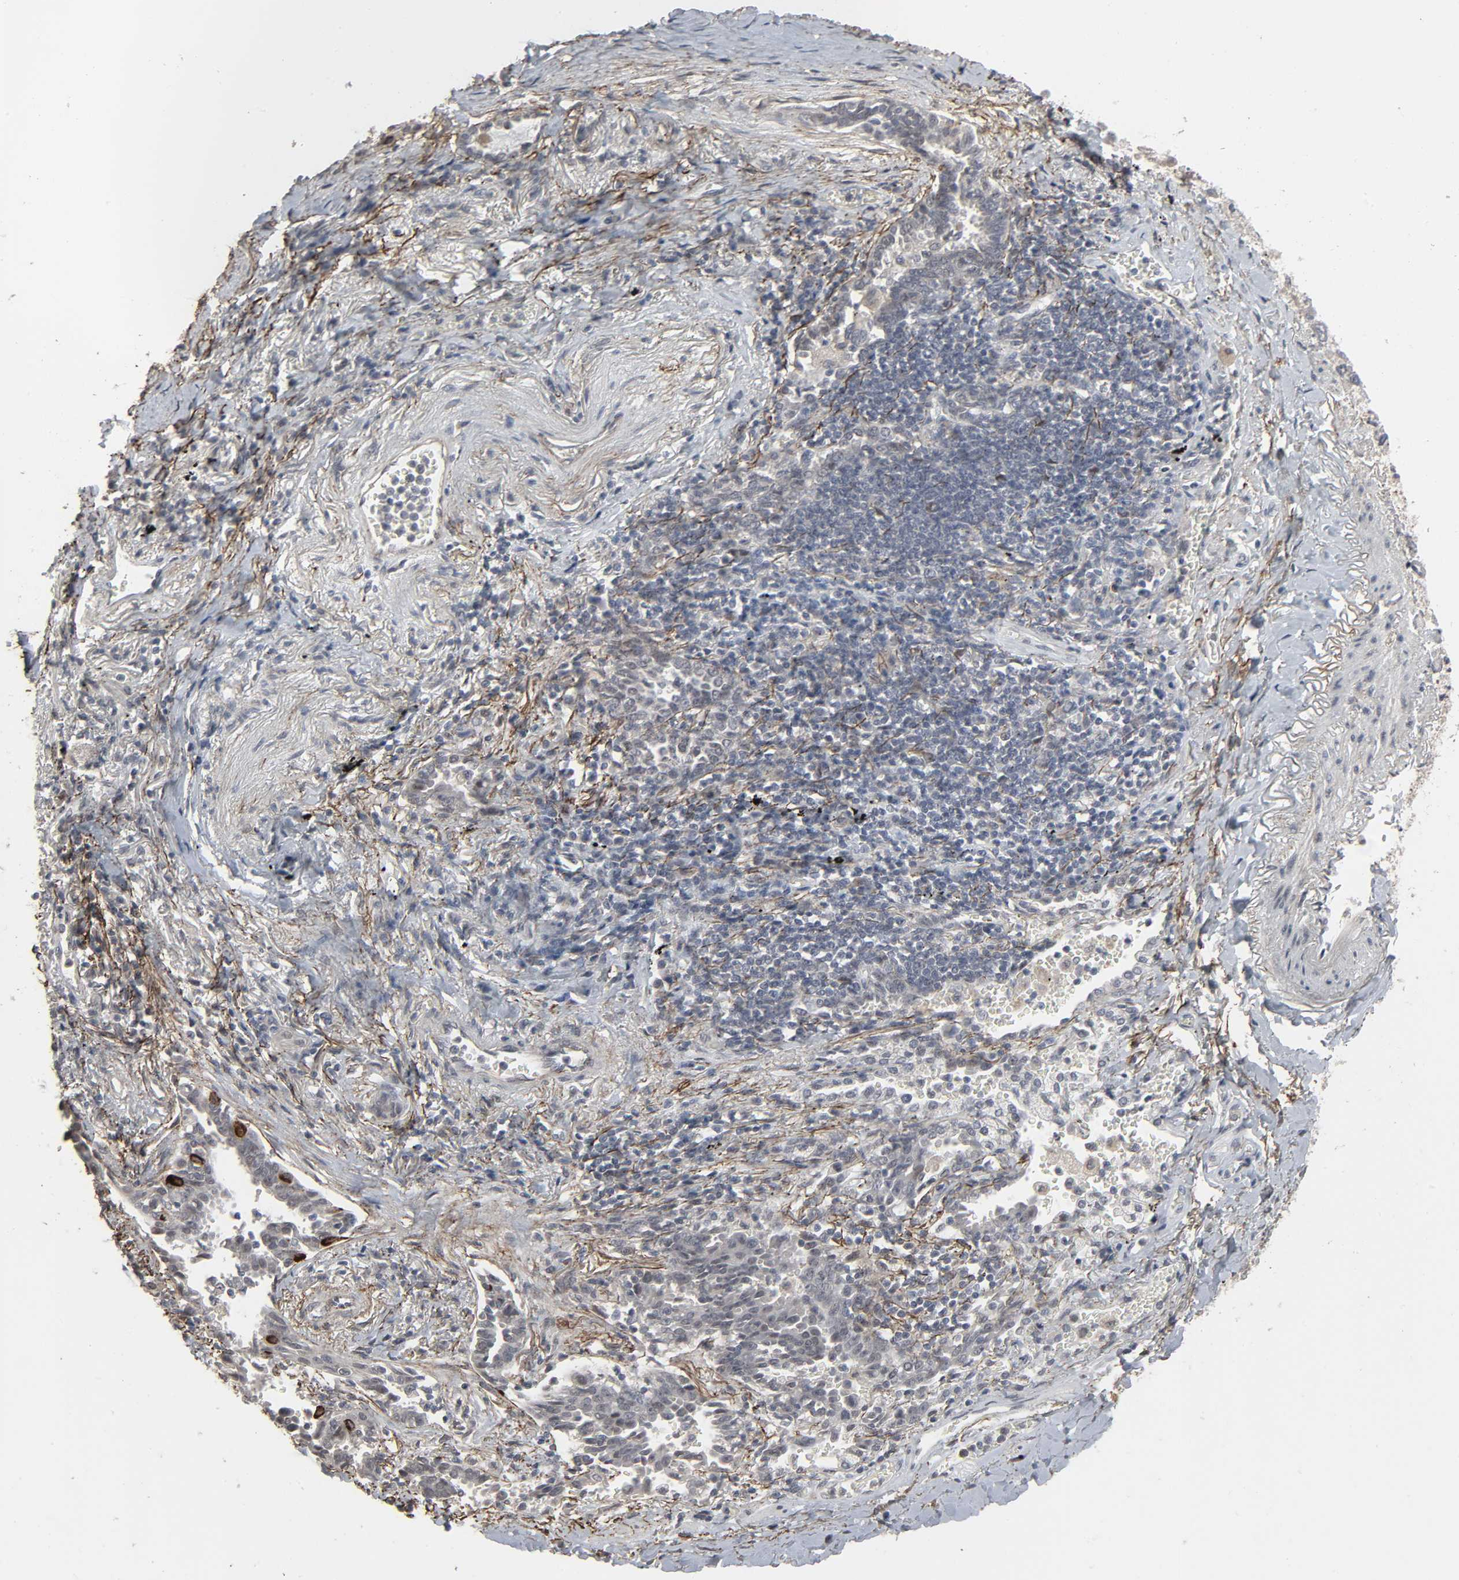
{"staining": {"intensity": "negative", "quantity": "none", "location": "none"}, "tissue": "lung cancer", "cell_type": "Tumor cells", "image_type": "cancer", "snomed": [{"axis": "morphology", "description": "Adenocarcinoma, NOS"}, {"axis": "topography", "description": "Lung"}], "caption": "A photomicrograph of lung adenocarcinoma stained for a protein exhibits no brown staining in tumor cells.", "gene": "ZNF222", "patient": {"sex": "female", "age": 64}}